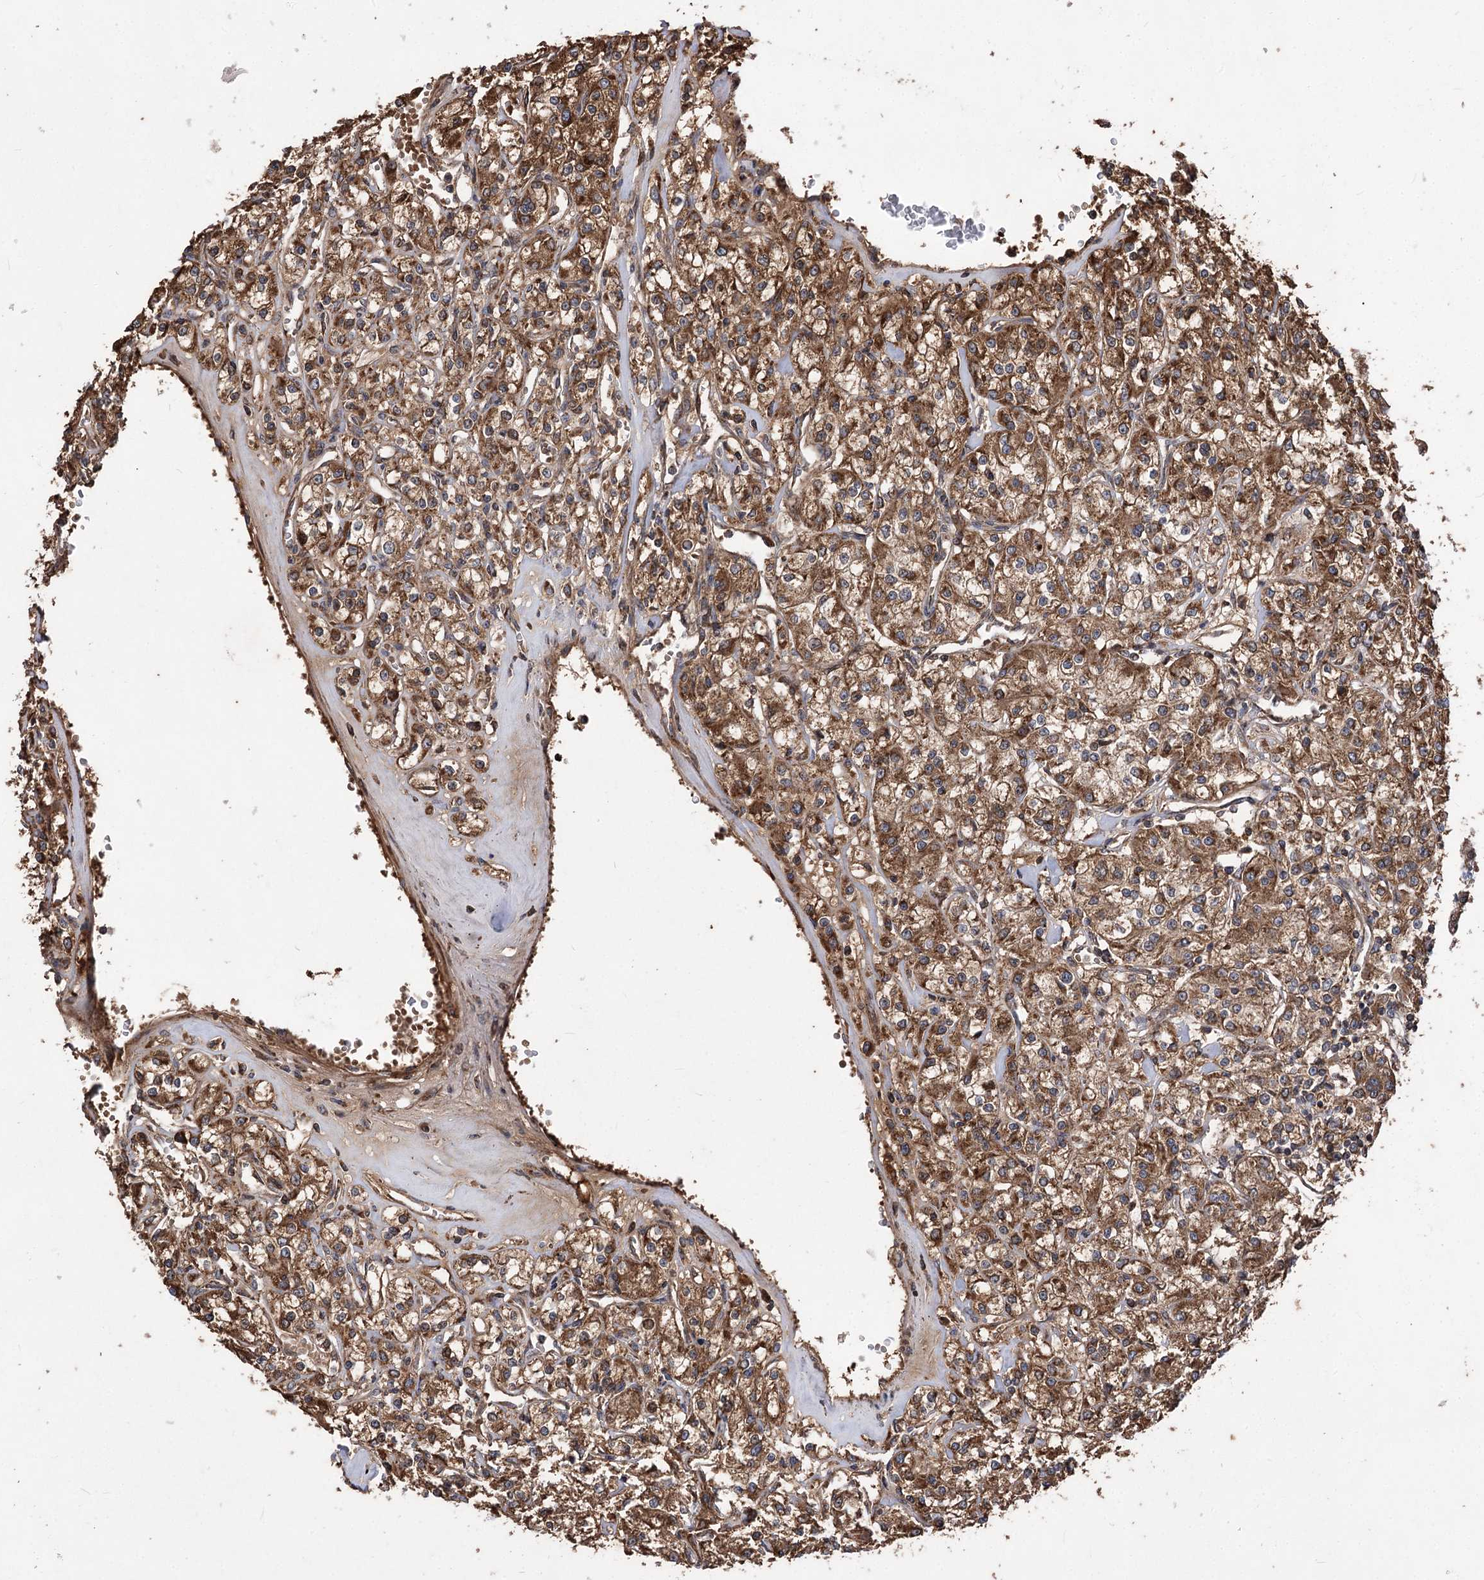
{"staining": {"intensity": "strong", "quantity": ">75%", "location": "cytoplasmic/membranous"}, "tissue": "renal cancer", "cell_type": "Tumor cells", "image_type": "cancer", "snomed": [{"axis": "morphology", "description": "Adenocarcinoma, NOS"}, {"axis": "topography", "description": "Kidney"}], "caption": "Protein analysis of renal cancer tissue reveals strong cytoplasmic/membranous positivity in about >75% of tumor cells.", "gene": "RASSF3", "patient": {"sex": "female", "age": 59}}